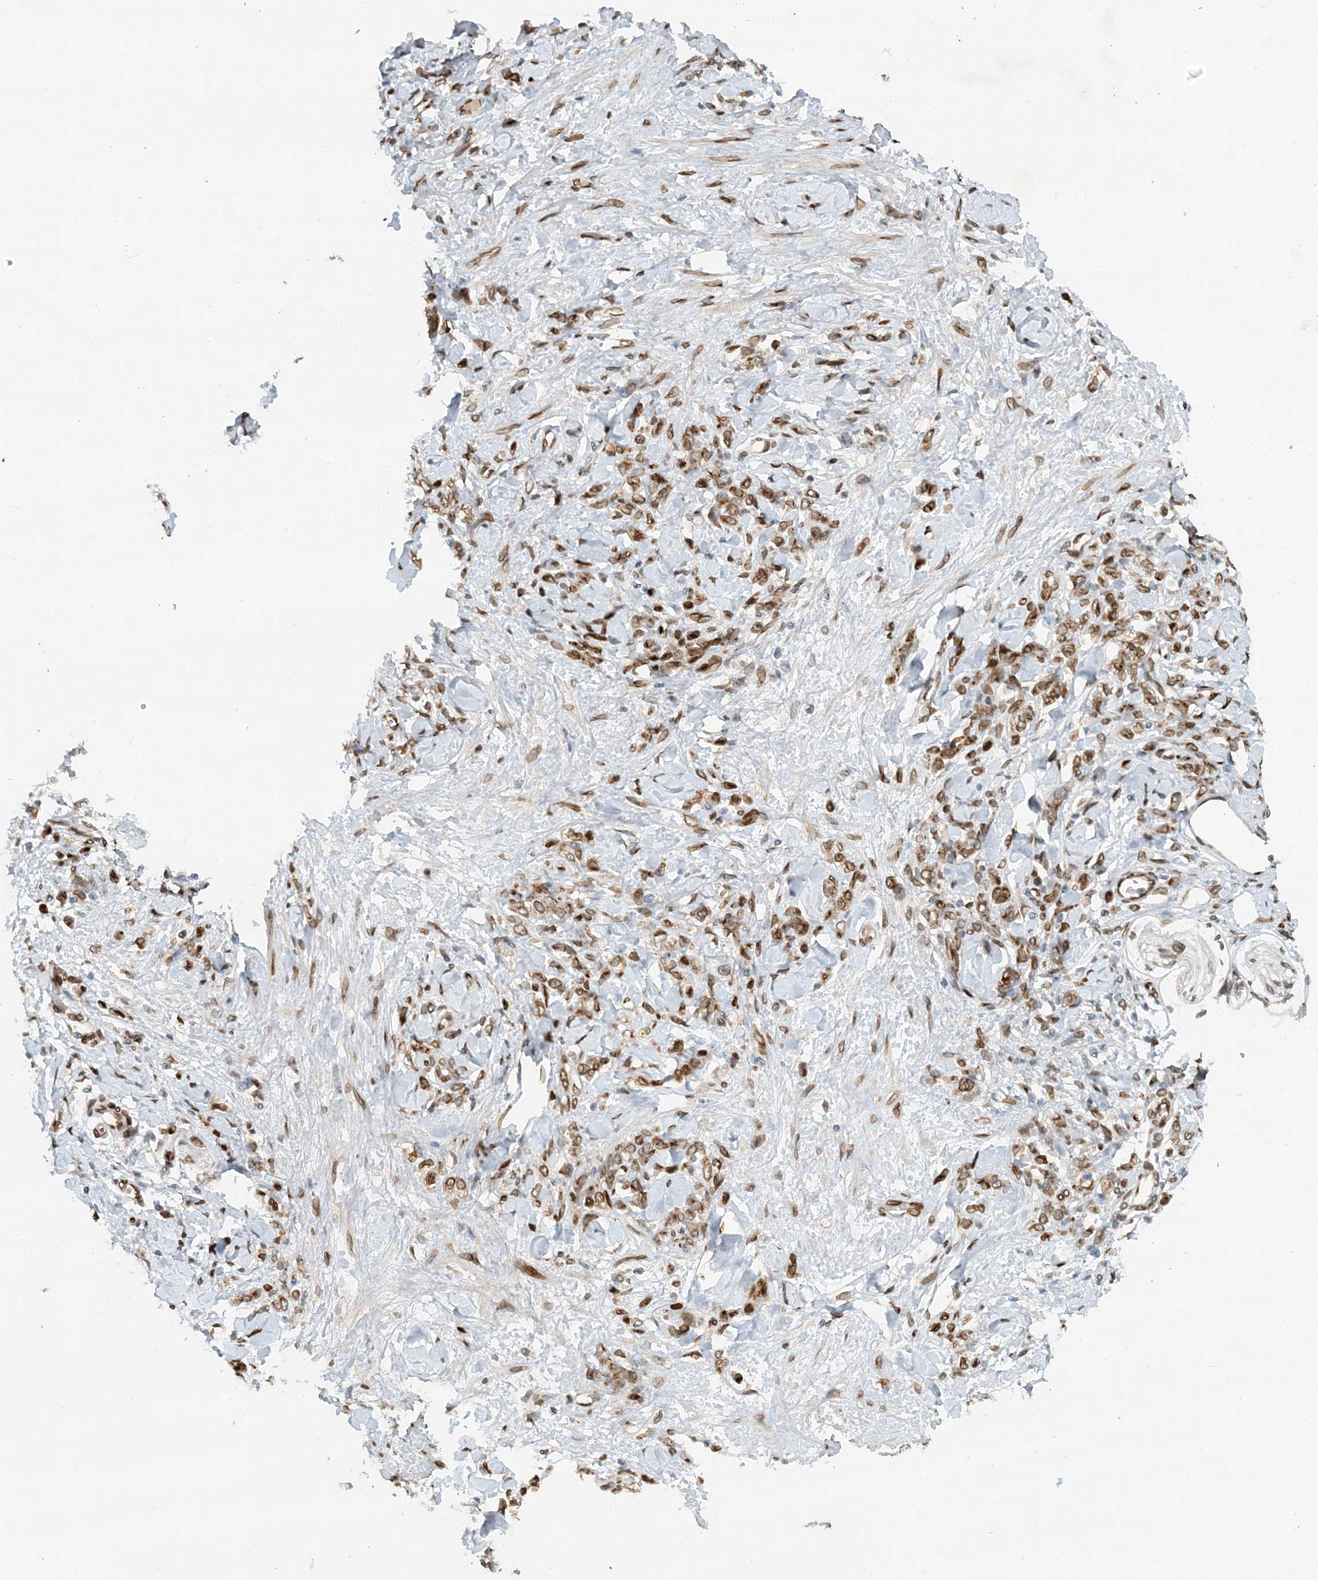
{"staining": {"intensity": "weak", "quantity": ">75%", "location": "cytoplasmic/membranous"}, "tissue": "stomach cancer", "cell_type": "Tumor cells", "image_type": "cancer", "snomed": [{"axis": "morphology", "description": "Normal tissue, NOS"}, {"axis": "morphology", "description": "Adenocarcinoma, NOS"}, {"axis": "topography", "description": "Stomach"}], "caption": "Immunohistochemistry (IHC) image of neoplastic tissue: human stomach adenocarcinoma stained using immunohistochemistry reveals low levels of weak protein expression localized specifically in the cytoplasmic/membranous of tumor cells, appearing as a cytoplasmic/membranous brown color.", "gene": "SLC35A2", "patient": {"sex": "male", "age": 82}}